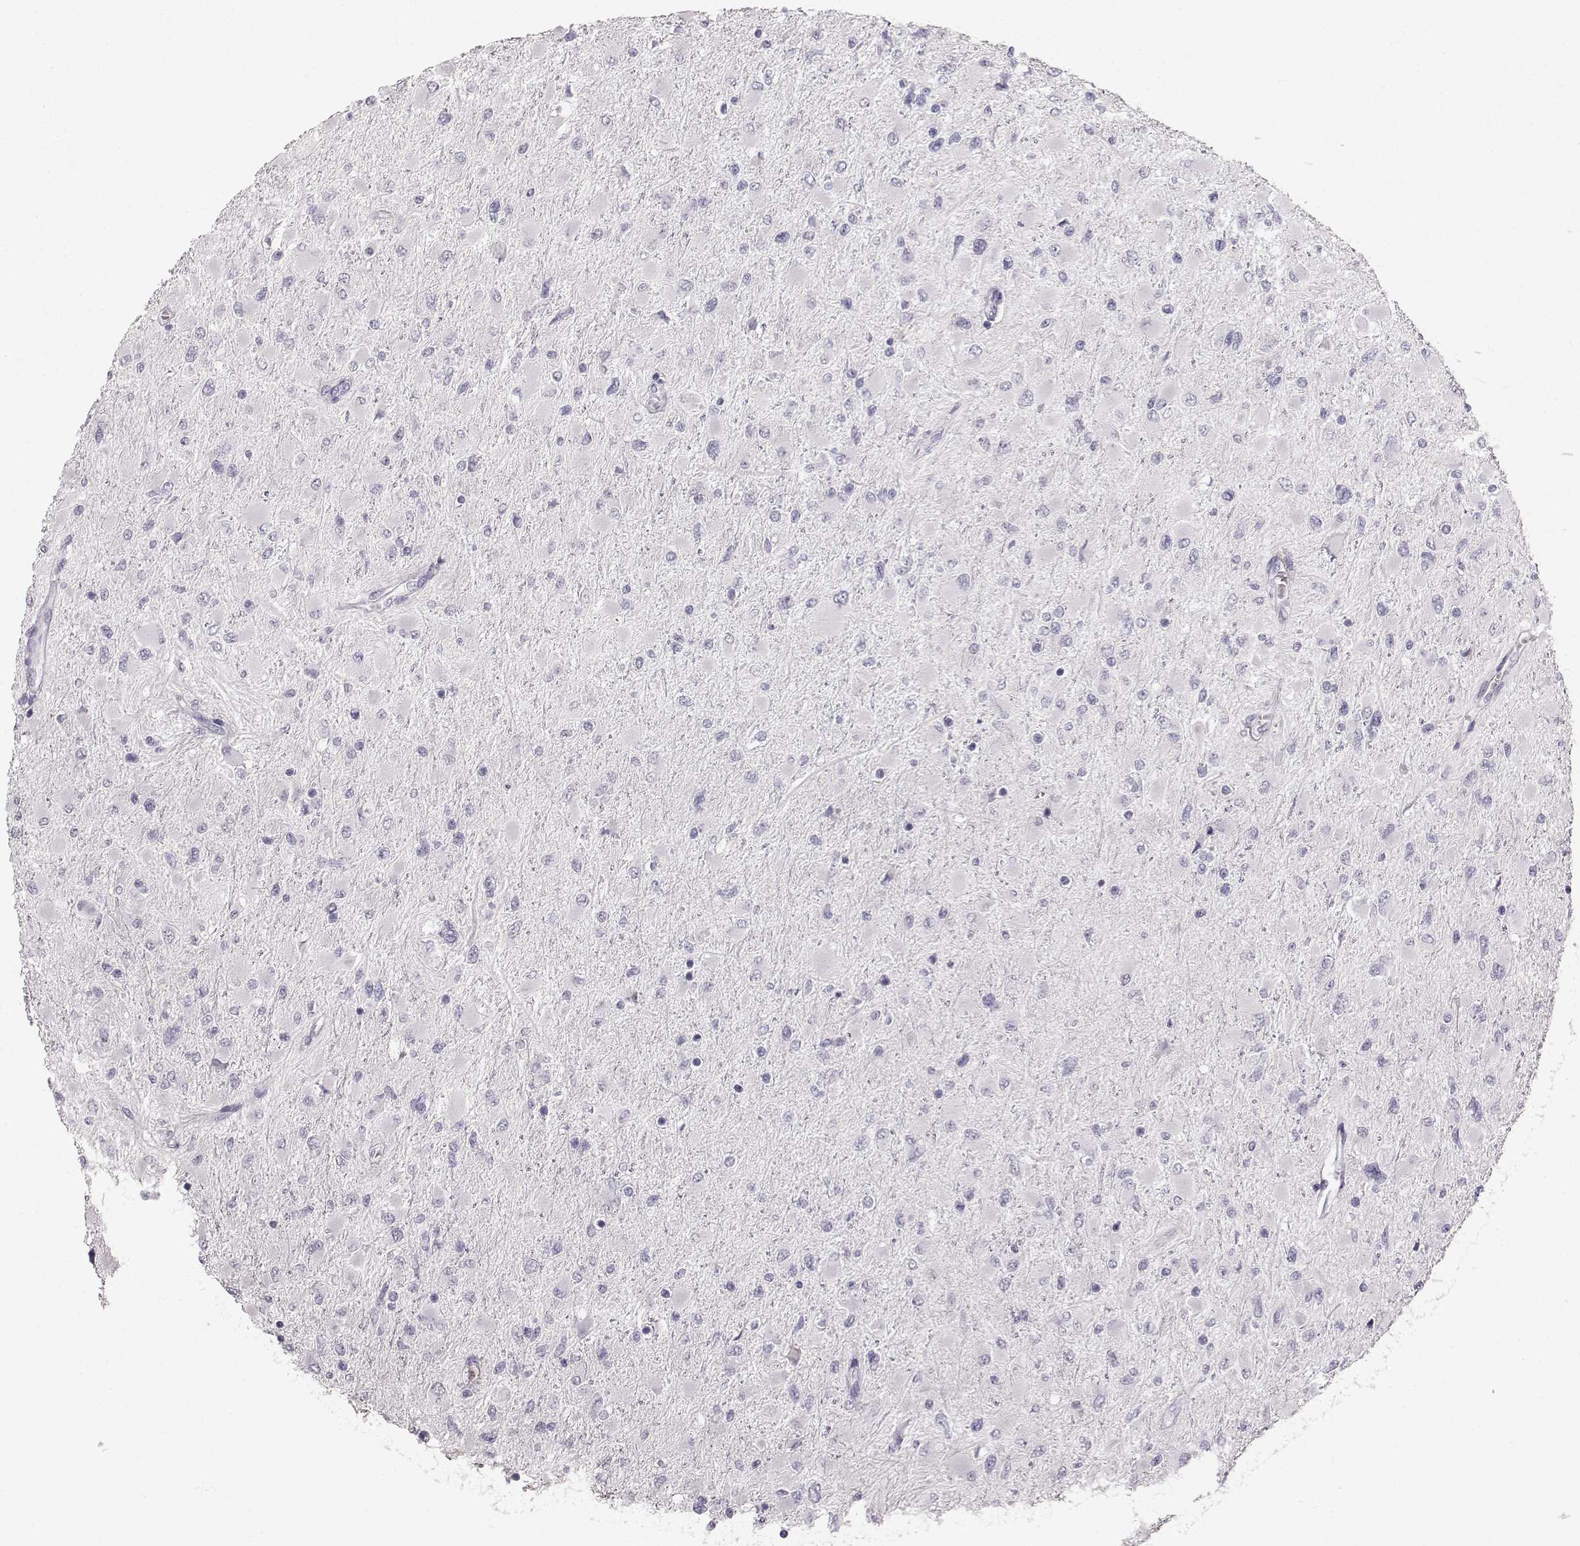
{"staining": {"intensity": "negative", "quantity": "none", "location": "none"}, "tissue": "glioma", "cell_type": "Tumor cells", "image_type": "cancer", "snomed": [{"axis": "morphology", "description": "Glioma, malignant, High grade"}, {"axis": "topography", "description": "Cerebral cortex"}], "caption": "DAB immunohistochemical staining of glioma exhibits no significant positivity in tumor cells. (DAB (3,3'-diaminobenzidine) IHC with hematoxylin counter stain).", "gene": "POU1F1", "patient": {"sex": "female", "age": 36}}